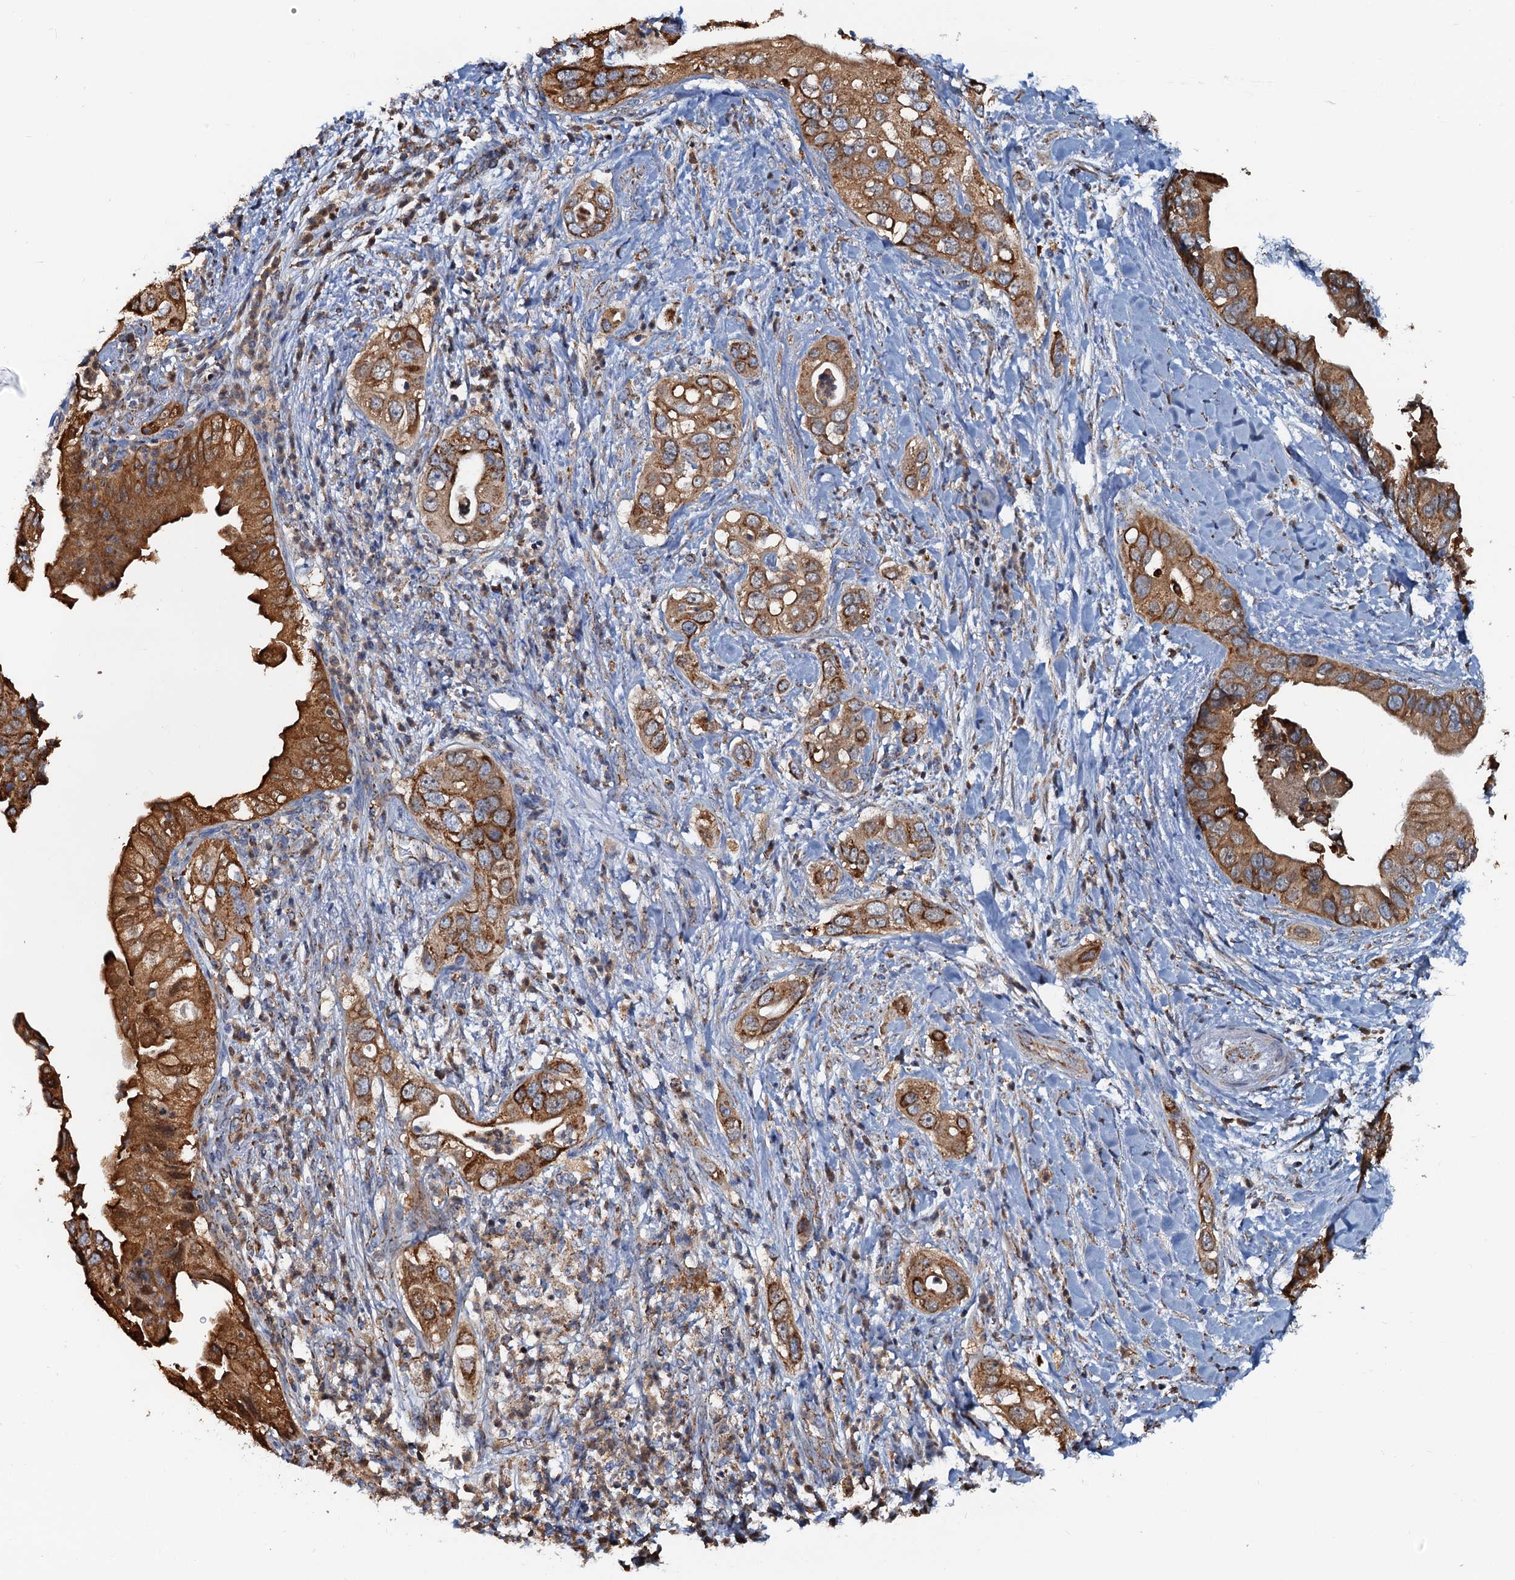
{"staining": {"intensity": "strong", "quantity": ">75%", "location": "cytoplasmic/membranous"}, "tissue": "pancreatic cancer", "cell_type": "Tumor cells", "image_type": "cancer", "snomed": [{"axis": "morphology", "description": "Adenocarcinoma, NOS"}, {"axis": "topography", "description": "Pancreas"}], "caption": "Human pancreatic cancer stained for a protein (brown) reveals strong cytoplasmic/membranous positive positivity in about >75% of tumor cells.", "gene": "AAGAB", "patient": {"sex": "female", "age": 78}}